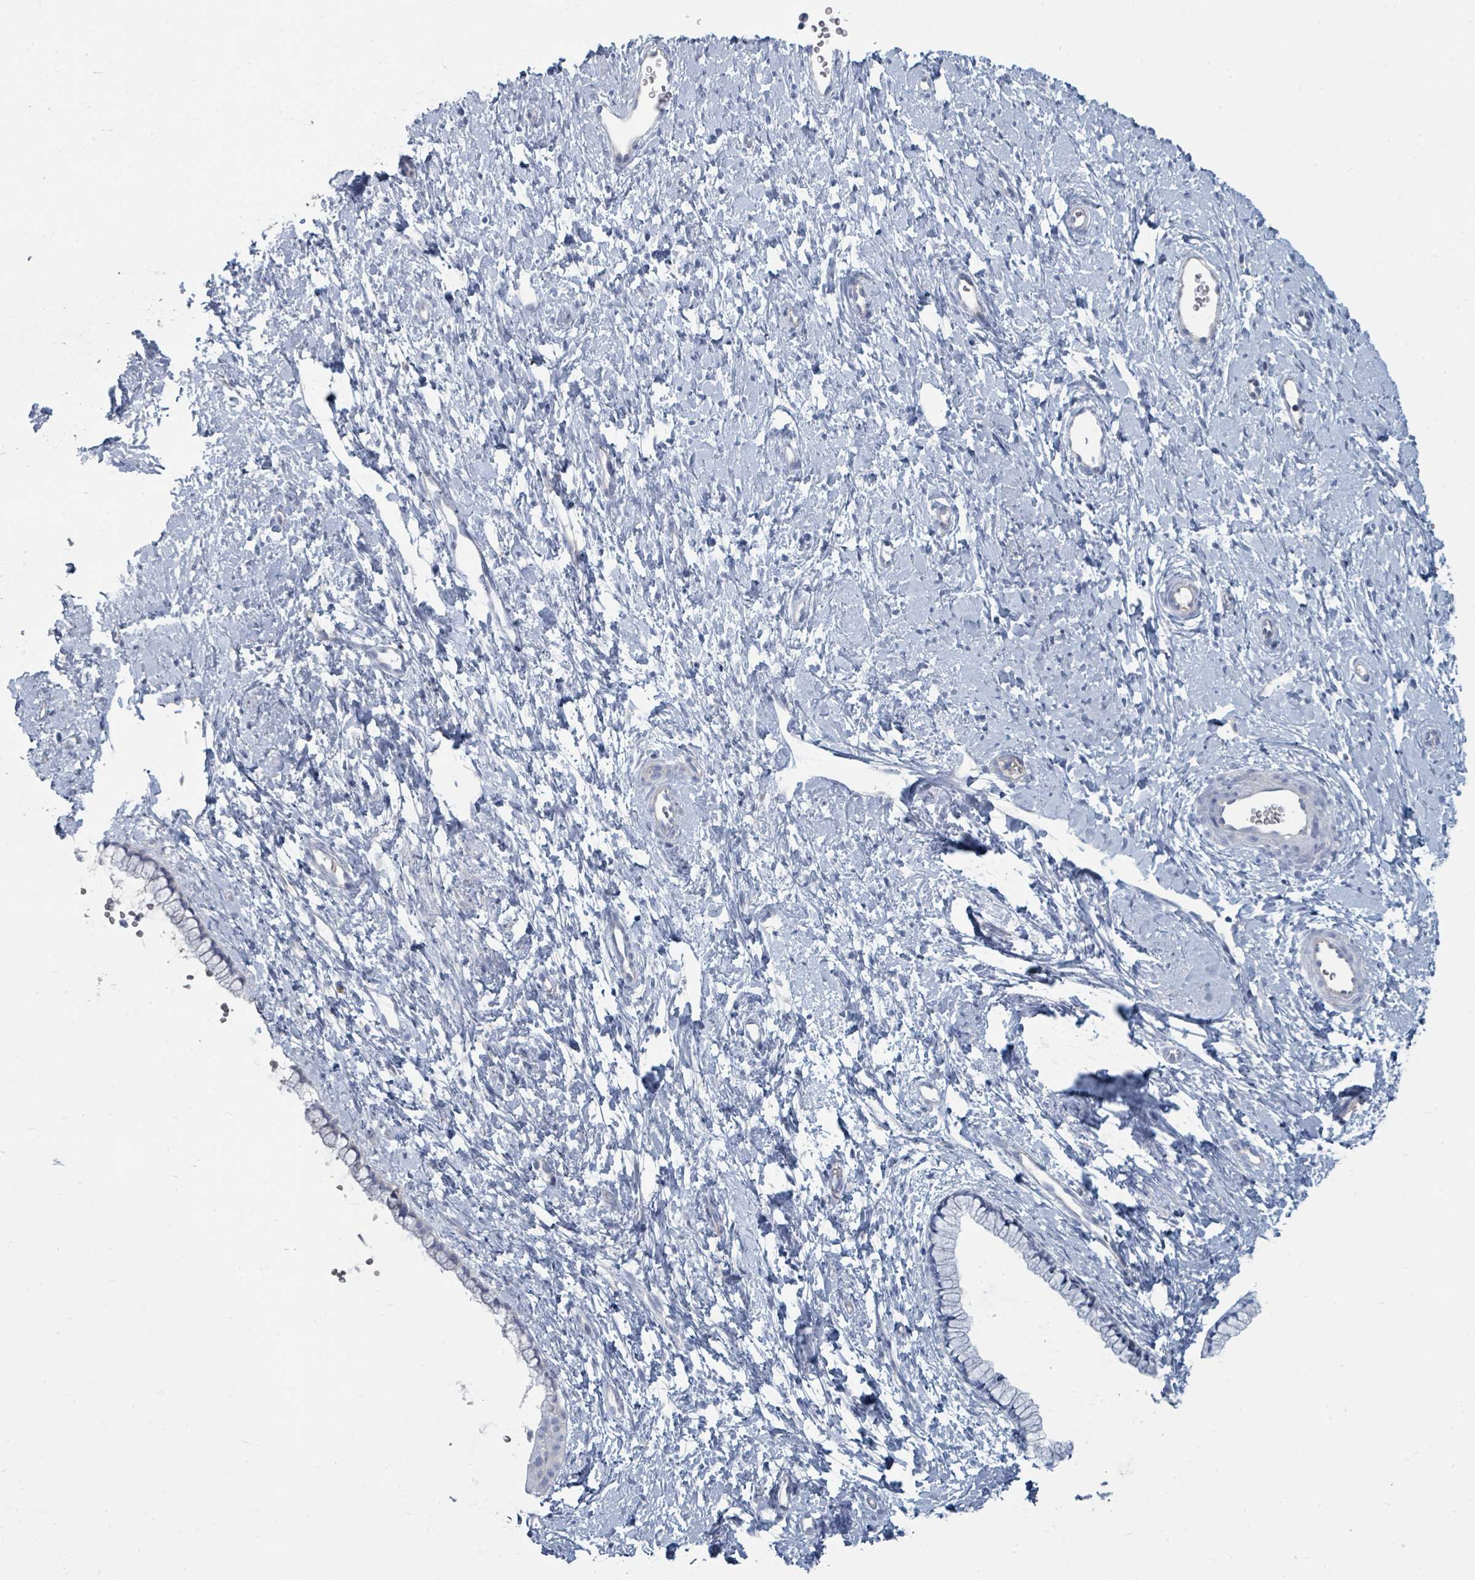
{"staining": {"intensity": "negative", "quantity": "none", "location": "none"}, "tissue": "cervix", "cell_type": "Glandular cells", "image_type": "normal", "snomed": [{"axis": "morphology", "description": "Normal tissue, NOS"}, {"axis": "topography", "description": "Cervix"}], "caption": "Immunohistochemical staining of benign cervix demonstrates no significant expression in glandular cells. Nuclei are stained in blue.", "gene": "SLC25A45", "patient": {"sex": "female", "age": 57}}